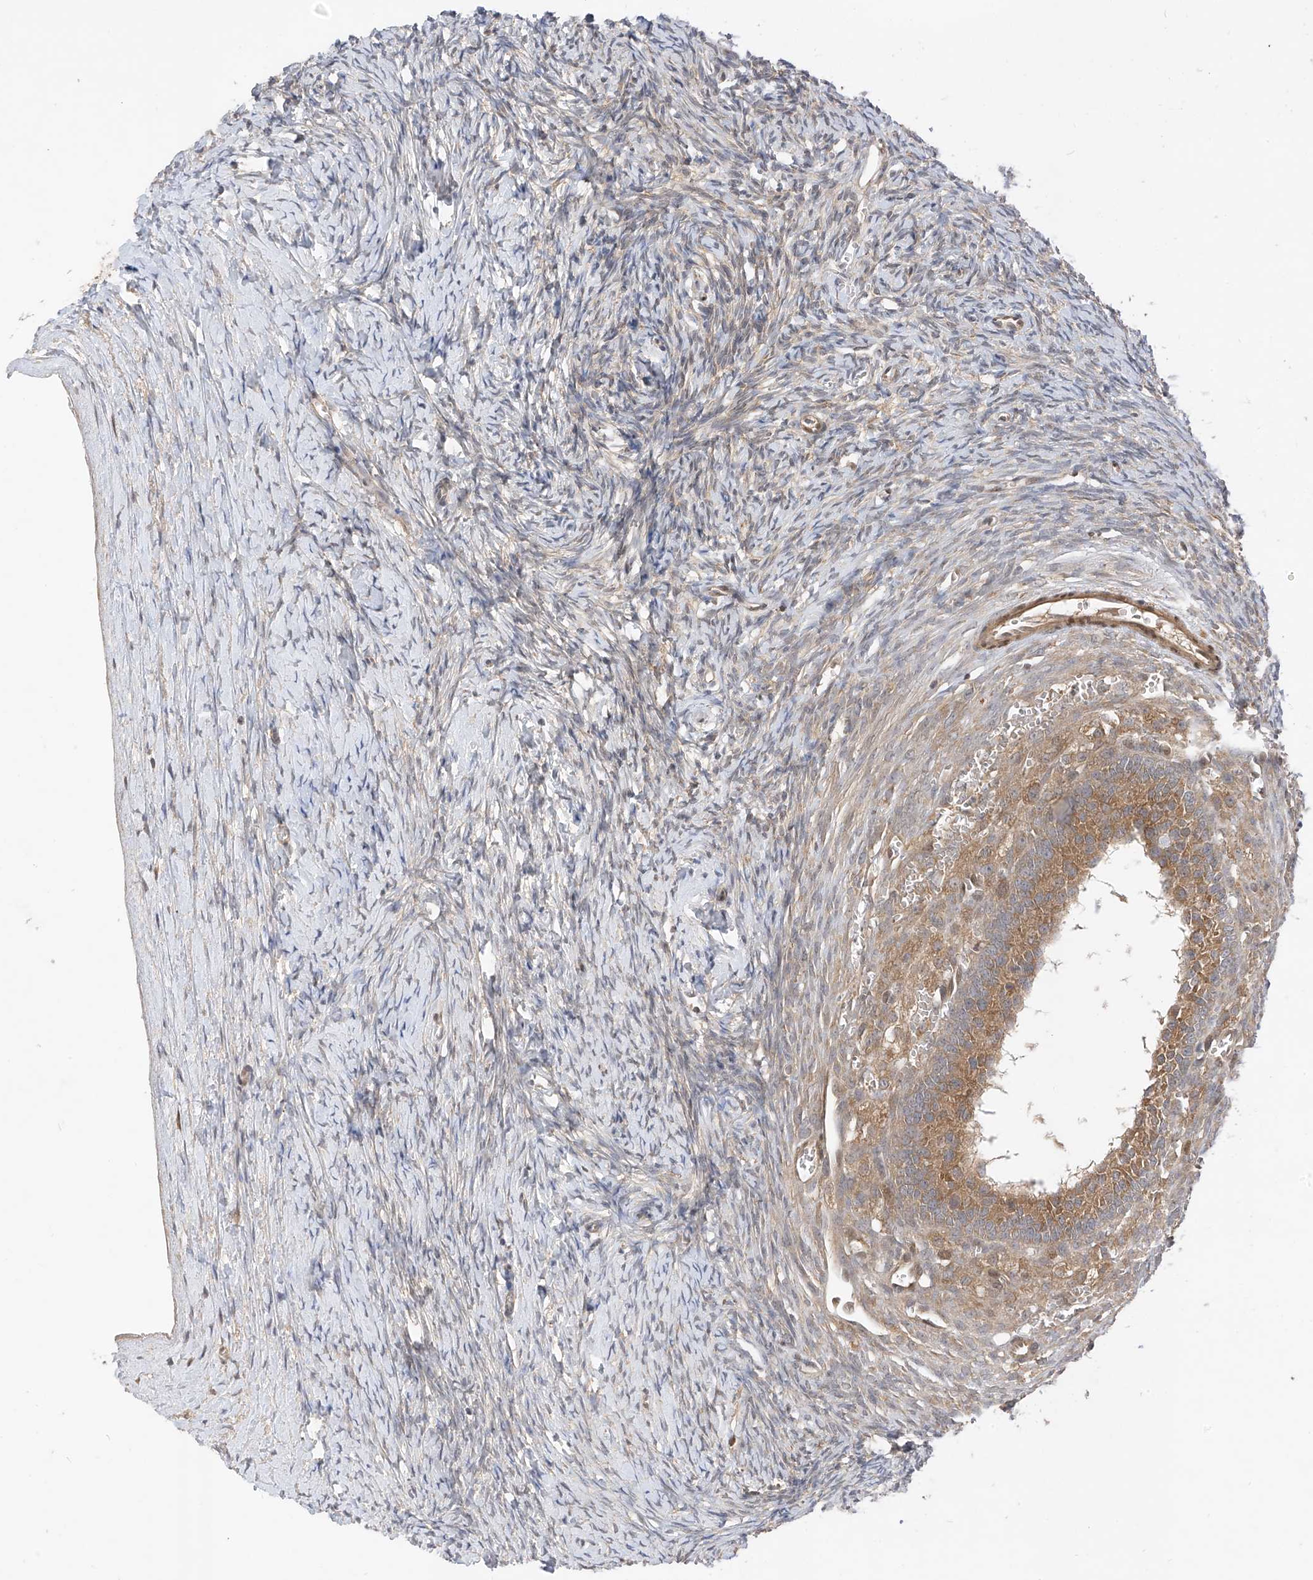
{"staining": {"intensity": "moderate", "quantity": ">75%", "location": "cytoplasmic/membranous"}, "tissue": "ovary", "cell_type": "Follicle cells", "image_type": "normal", "snomed": [{"axis": "morphology", "description": "Normal tissue, NOS"}, {"axis": "morphology", "description": "Developmental malformation"}, {"axis": "topography", "description": "Ovary"}], "caption": "The photomicrograph reveals immunohistochemical staining of benign ovary. There is moderate cytoplasmic/membranous positivity is identified in approximately >75% of follicle cells.", "gene": "MRTFA", "patient": {"sex": "female", "age": 39}}